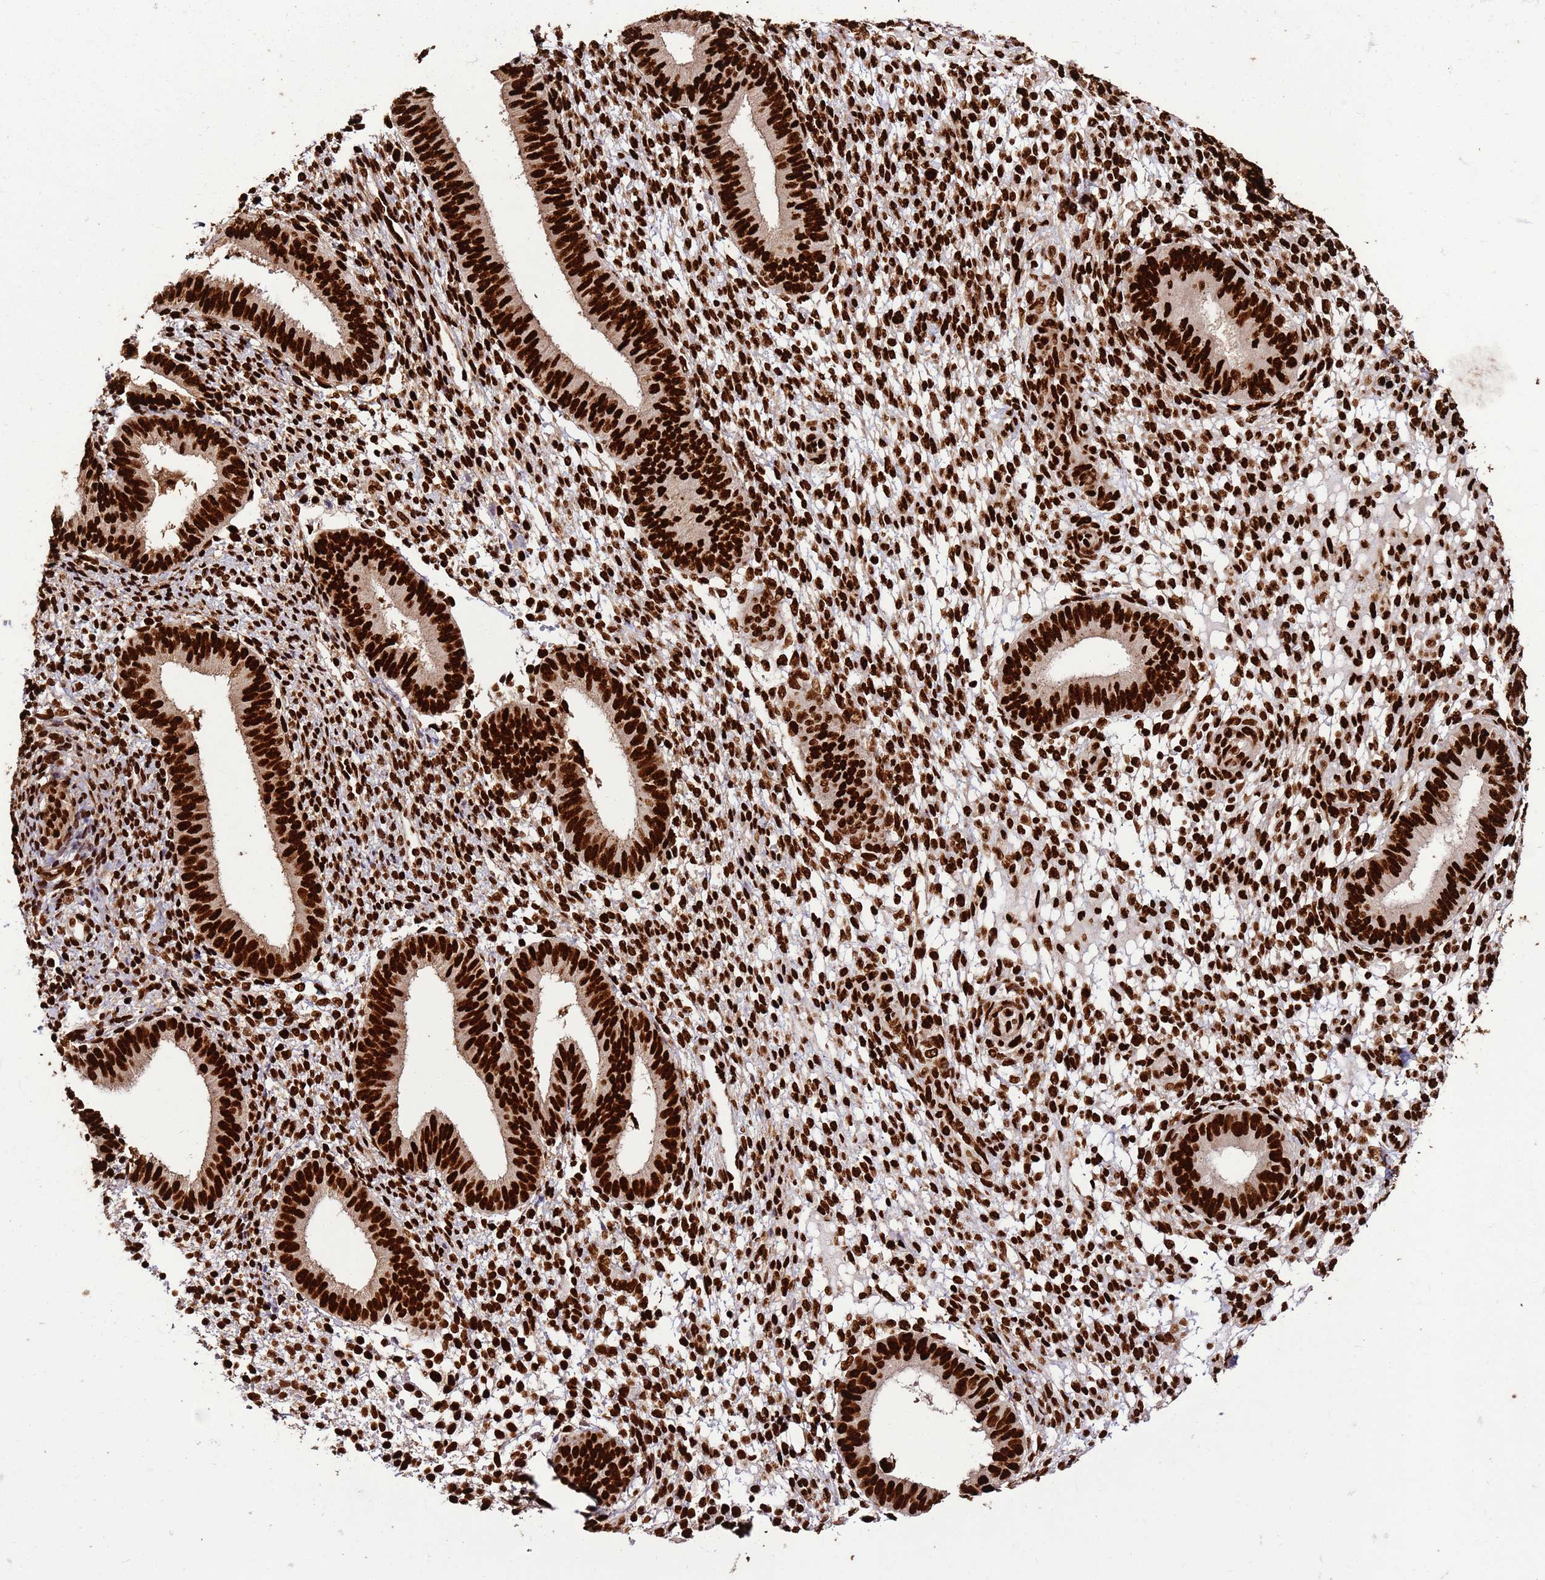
{"staining": {"intensity": "strong", "quantity": ">75%", "location": "nuclear"}, "tissue": "endometrium", "cell_type": "Cells in endometrial stroma", "image_type": "normal", "snomed": [{"axis": "morphology", "description": "Normal tissue, NOS"}, {"axis": "topography", "description": "Endometrium"}], "caption": "Immunohistochemistry (IHC) photomicrograph of unremarkable endometrium: endometrium stained using immunohistochemistry (IHC) demonstrates high levels of strong protein expression localized specifically in the nuclear of cells in endometrial stroma, appearing as a nuclear brown color.", "gene": "HNRNPAB", "patient": {"sex": "female", "age": 49}}